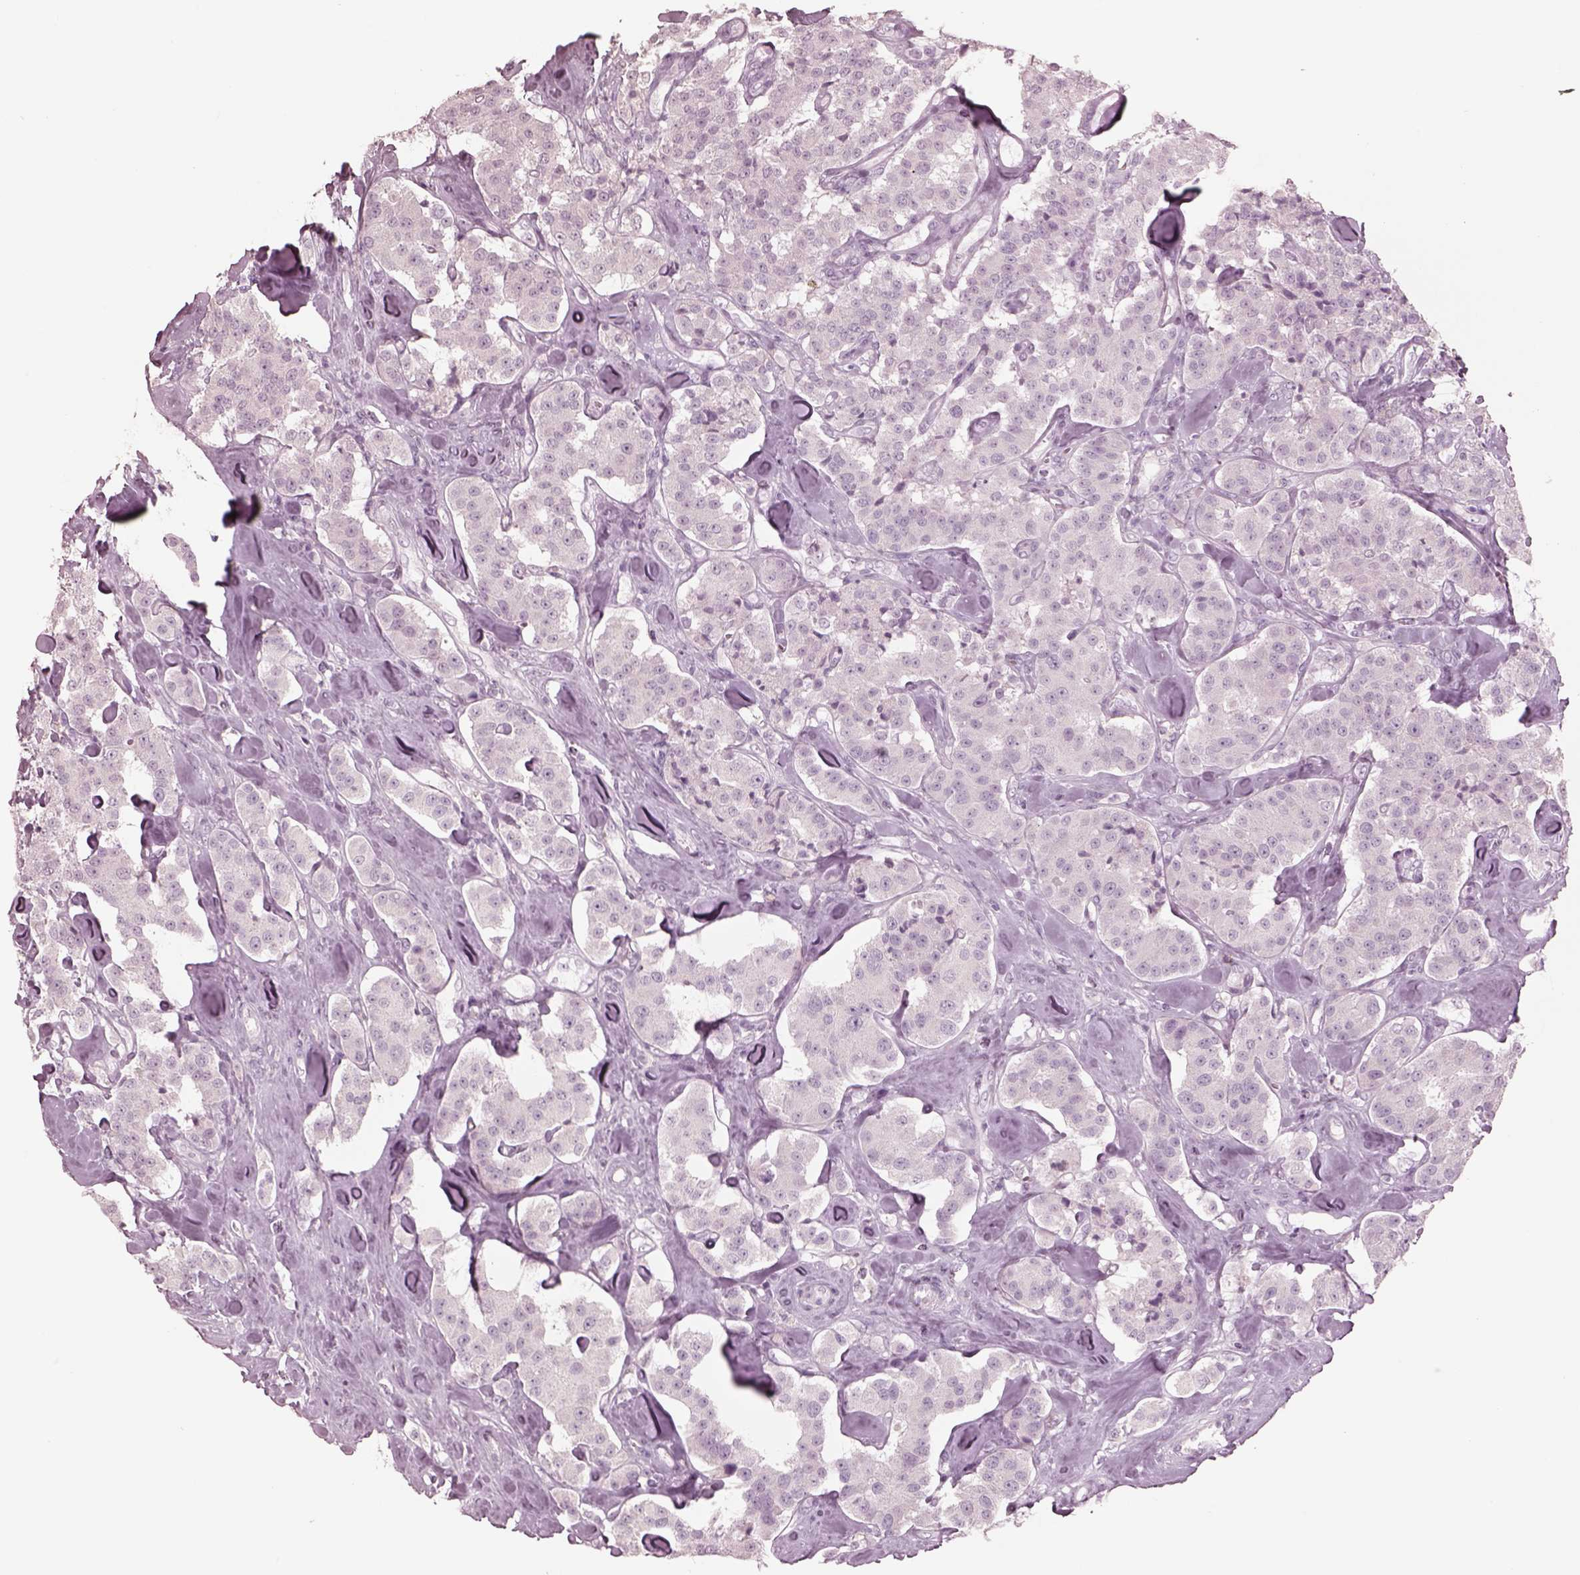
{"staining": {"intensity": "negative", "quantity": "none", "location": "none"}, "tissue": "carcinoid", "cell_type": "Tumor cells", "image_type": "cancer", "snomed": [{"axis": "morphology", "description": "Carcinoid, malignant, NOS"}, {"axis": "topography", "description": "Pancreas"}], "caption": "Carcinoid (malignant) was stained to show a protein in brown. There is no significant staining in tumor cells. Brightfield microscopy of IHC stained with DAB (brown) and hematoxylin (blue), captured at high magnification.", "gene": "PDCD1", "patient": {"sex": "male", "age": 41}}